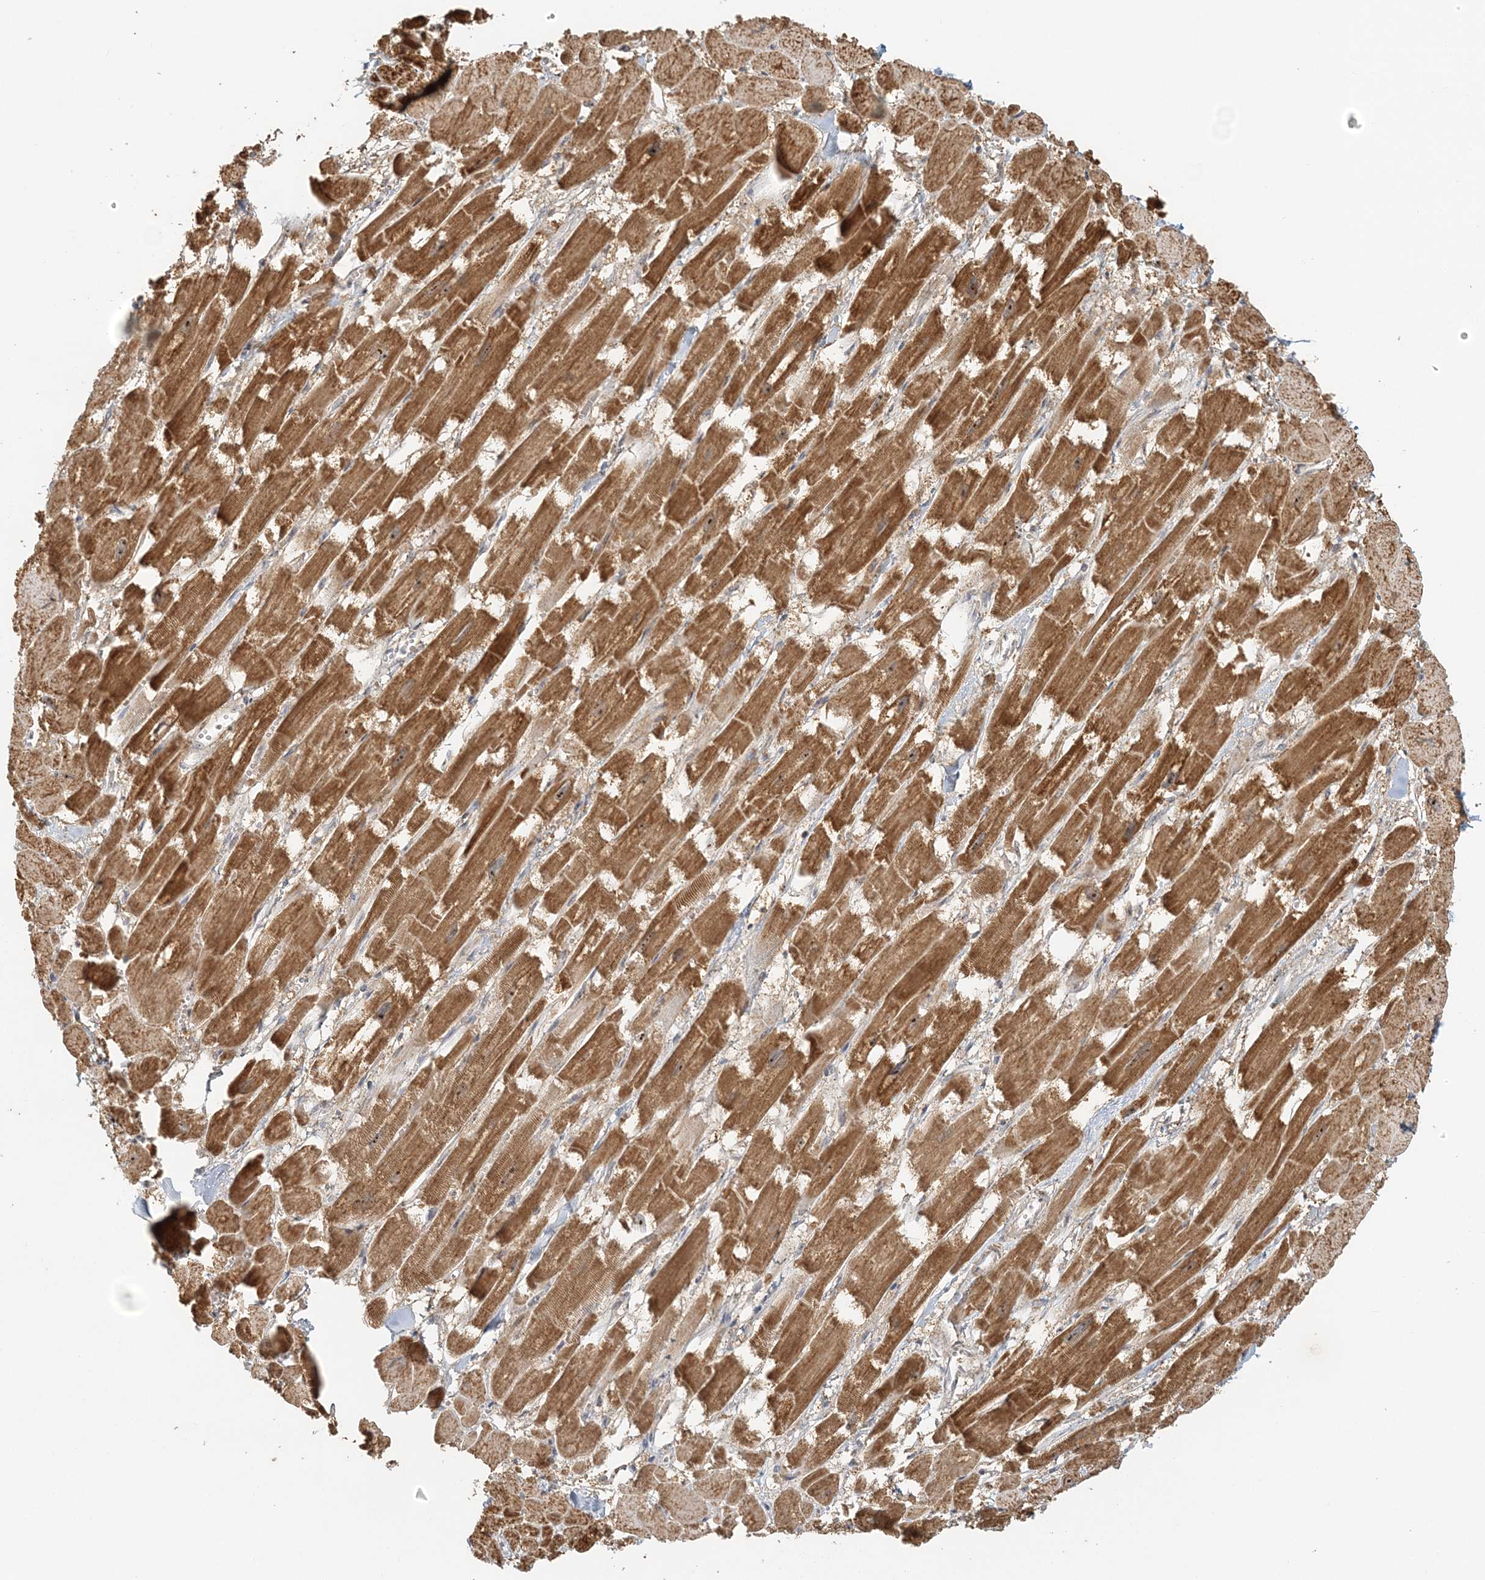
{"staining": {"intensity": "moderate", "quantity": ">75%", "location": "cytoplasmic/membranous,nuclear"}, "tissue": "heart muscle", "cell_type": "Cardiomyocytes", "image_type": "normal", "snomed": [{"axis": "morphology", "description": "Normal tissue, NOS"}, {"axis": "topography", "description": "Heart"}], "caption": "Cardiomyocytes exhibit medium levels of moderate cytoplasmic/membranous,nuclear expression in approximately >75% of cells in unremarkable human heart muscle.", "gene": "UBE2F", "patient": {"sex": "male", "age": 54}}